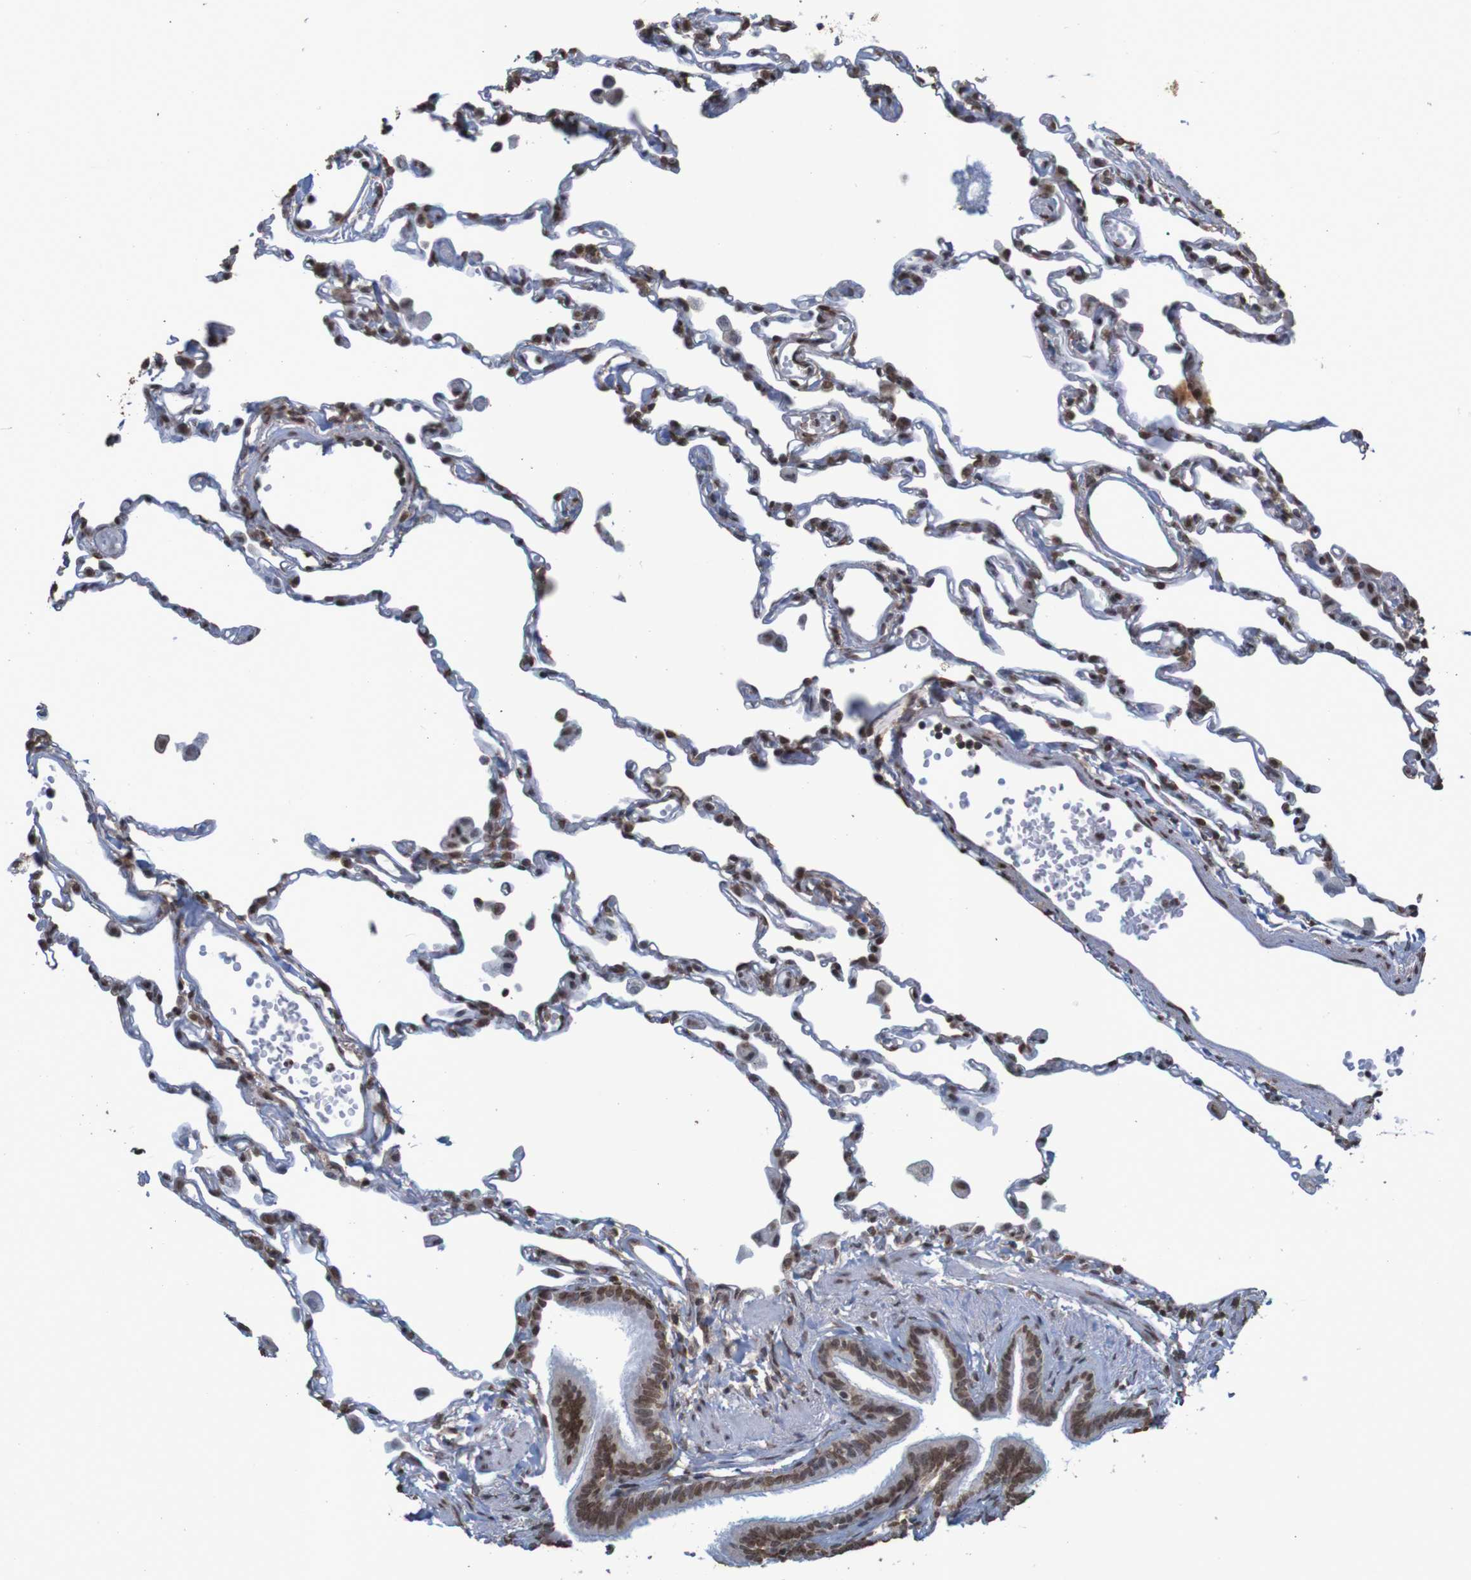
{"staining": {"intensity": "moderate", "quantity": ">75%", "location": "nuclear"}, "tissue": "lung", "cell_type": "Alveolar cells", "image_type": "normal", "snomed": [{"axis": "morphology", "description": "Normal tissue, NOS"}, {"axis": "topography", "description": "Lung"}], "caption": "About >75% of alveolar cells in benign human lung display moderate nuclear protein staining as visualized by brown immunohistochemical staining.", "gene": "GFI1", "patient": {"sex": "female", "age": 49}}